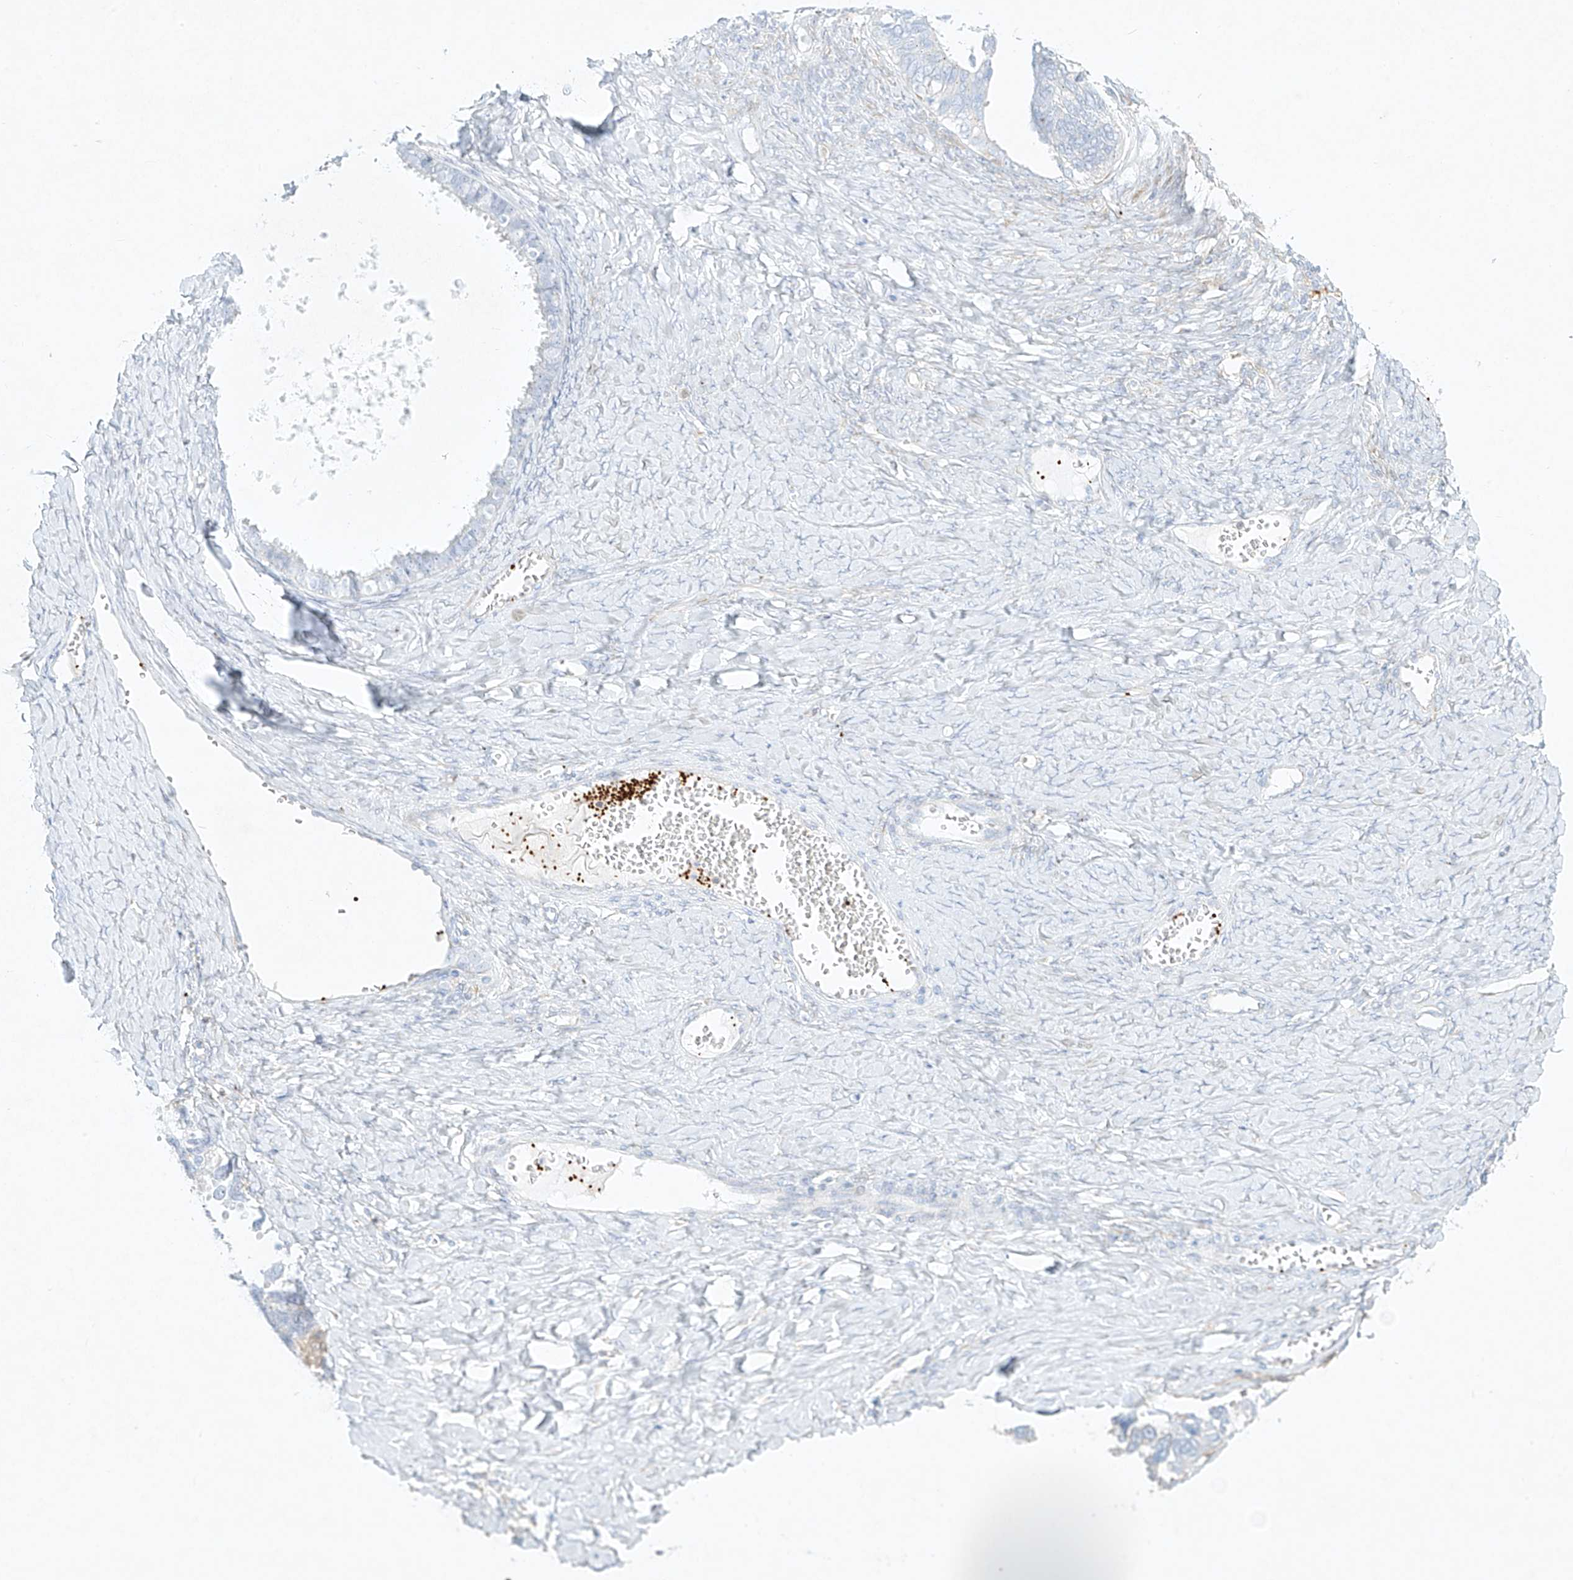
{"staining": {"intensity": "negative", "quantity": "none", "location": "none"}, "tissue": "ovarian cancer", "cell_type": "Tumor cells", "image_type": "cancer", "snomed": [{"axis": "morphology", "description": "Cystadenocarcinoma, serous, NOS"}, {"axis": "topography", "description": "Ovary"}], "caption": "Serous cystadenocarcinoma (ovarian) was stained to show a protein in brown. There is no significant staining in tumor cells.", "gene": "PLEK", "patient": {"sex": "female", "age": 79}}